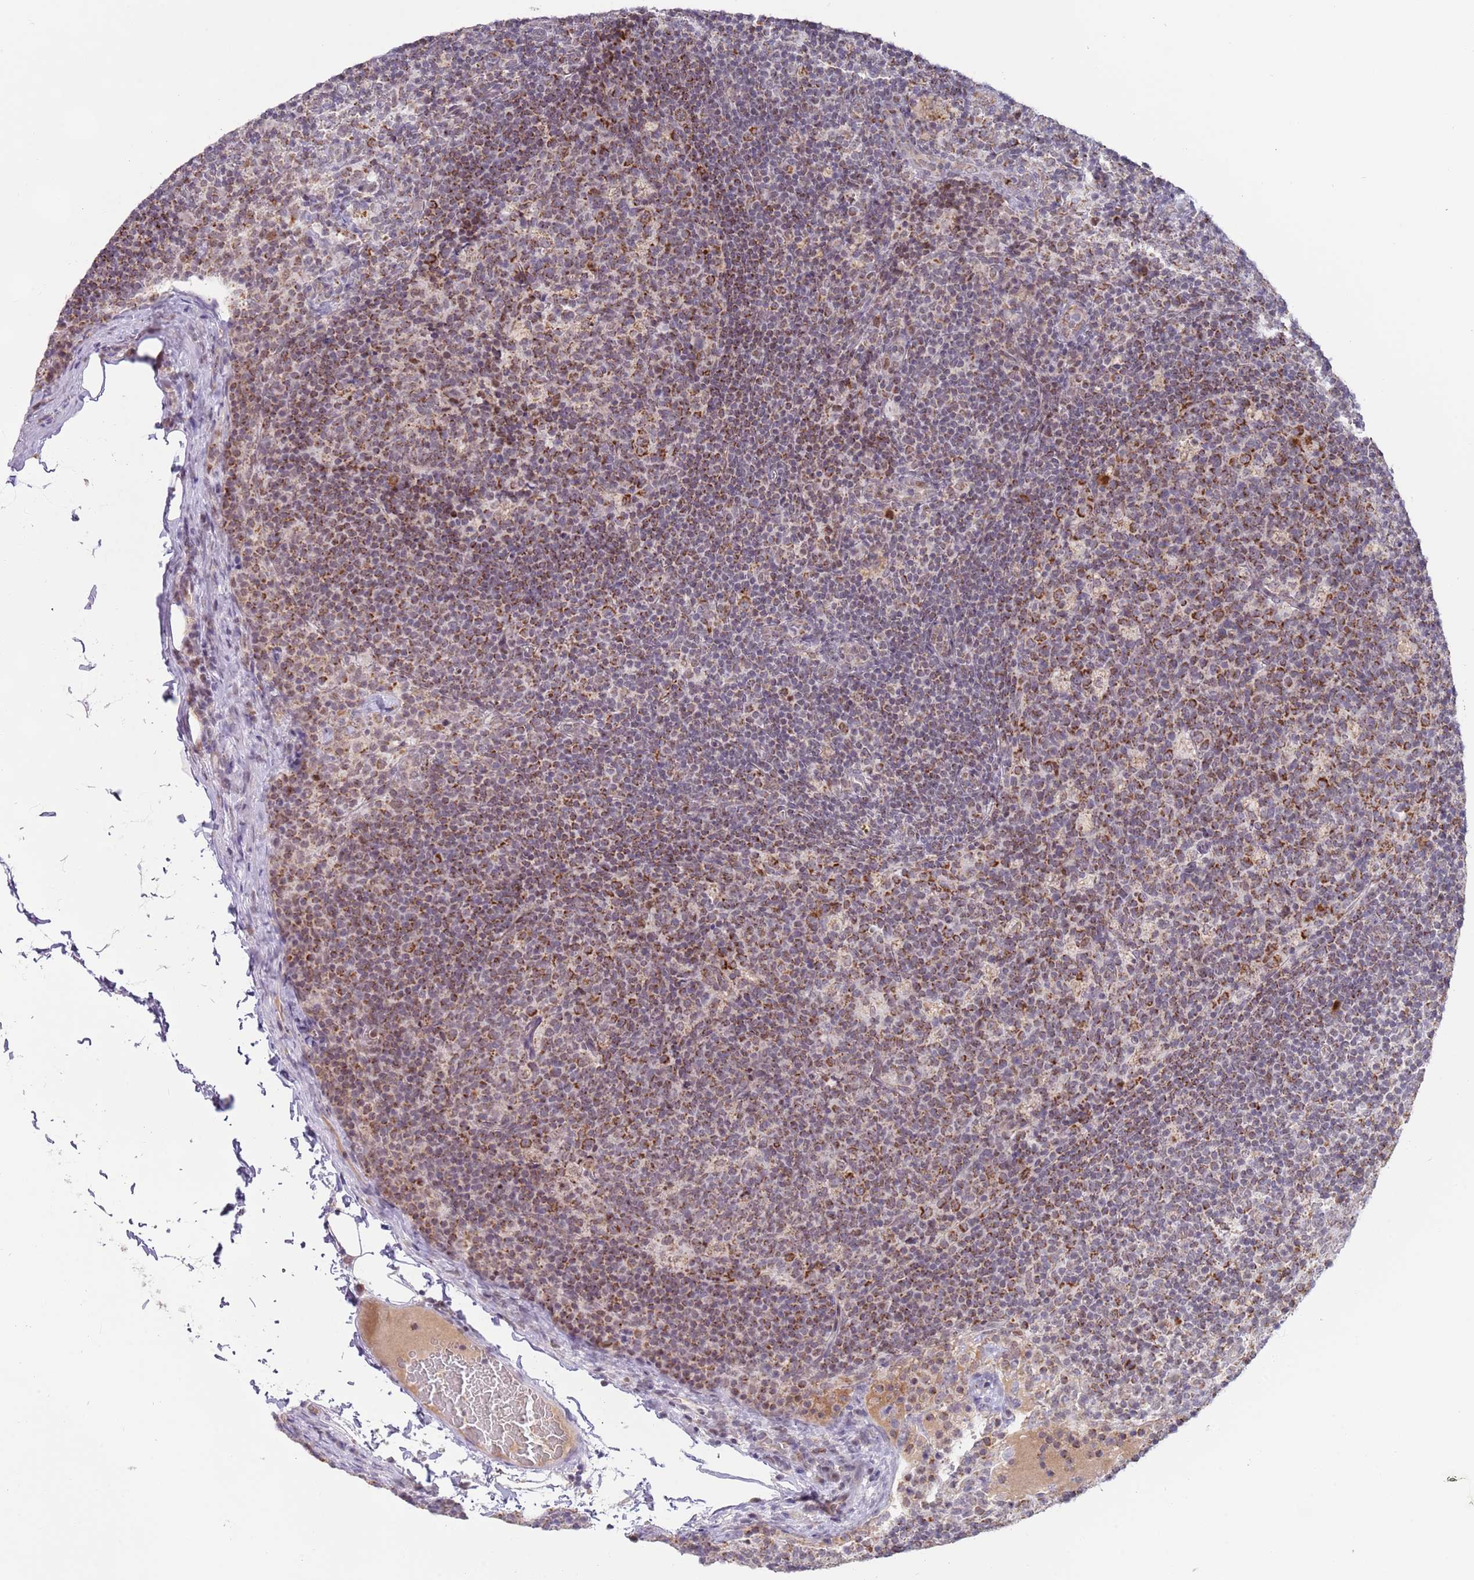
{"staining": {"intensity": "moderate", "quantity": ">75%", "location": "cytoplasmic/membranous"}, "tissue": "lymph node", "cell_type": "Germinal center cells", "image_type": "normal", "snomed": [{"axis": "morphology", "description": "Normal tissue, NOS"}, {"axis": "topography", "description": "Lymph node"}], "caption": "Immunohistochemical staining of unremarkable lymph node shows >75% levels of moderate cytoplasmic/membranous protein expression in about >75% of germinal center cells.", "gene": "TIMM13", "patient": {"sex": "female", "age": 31}}